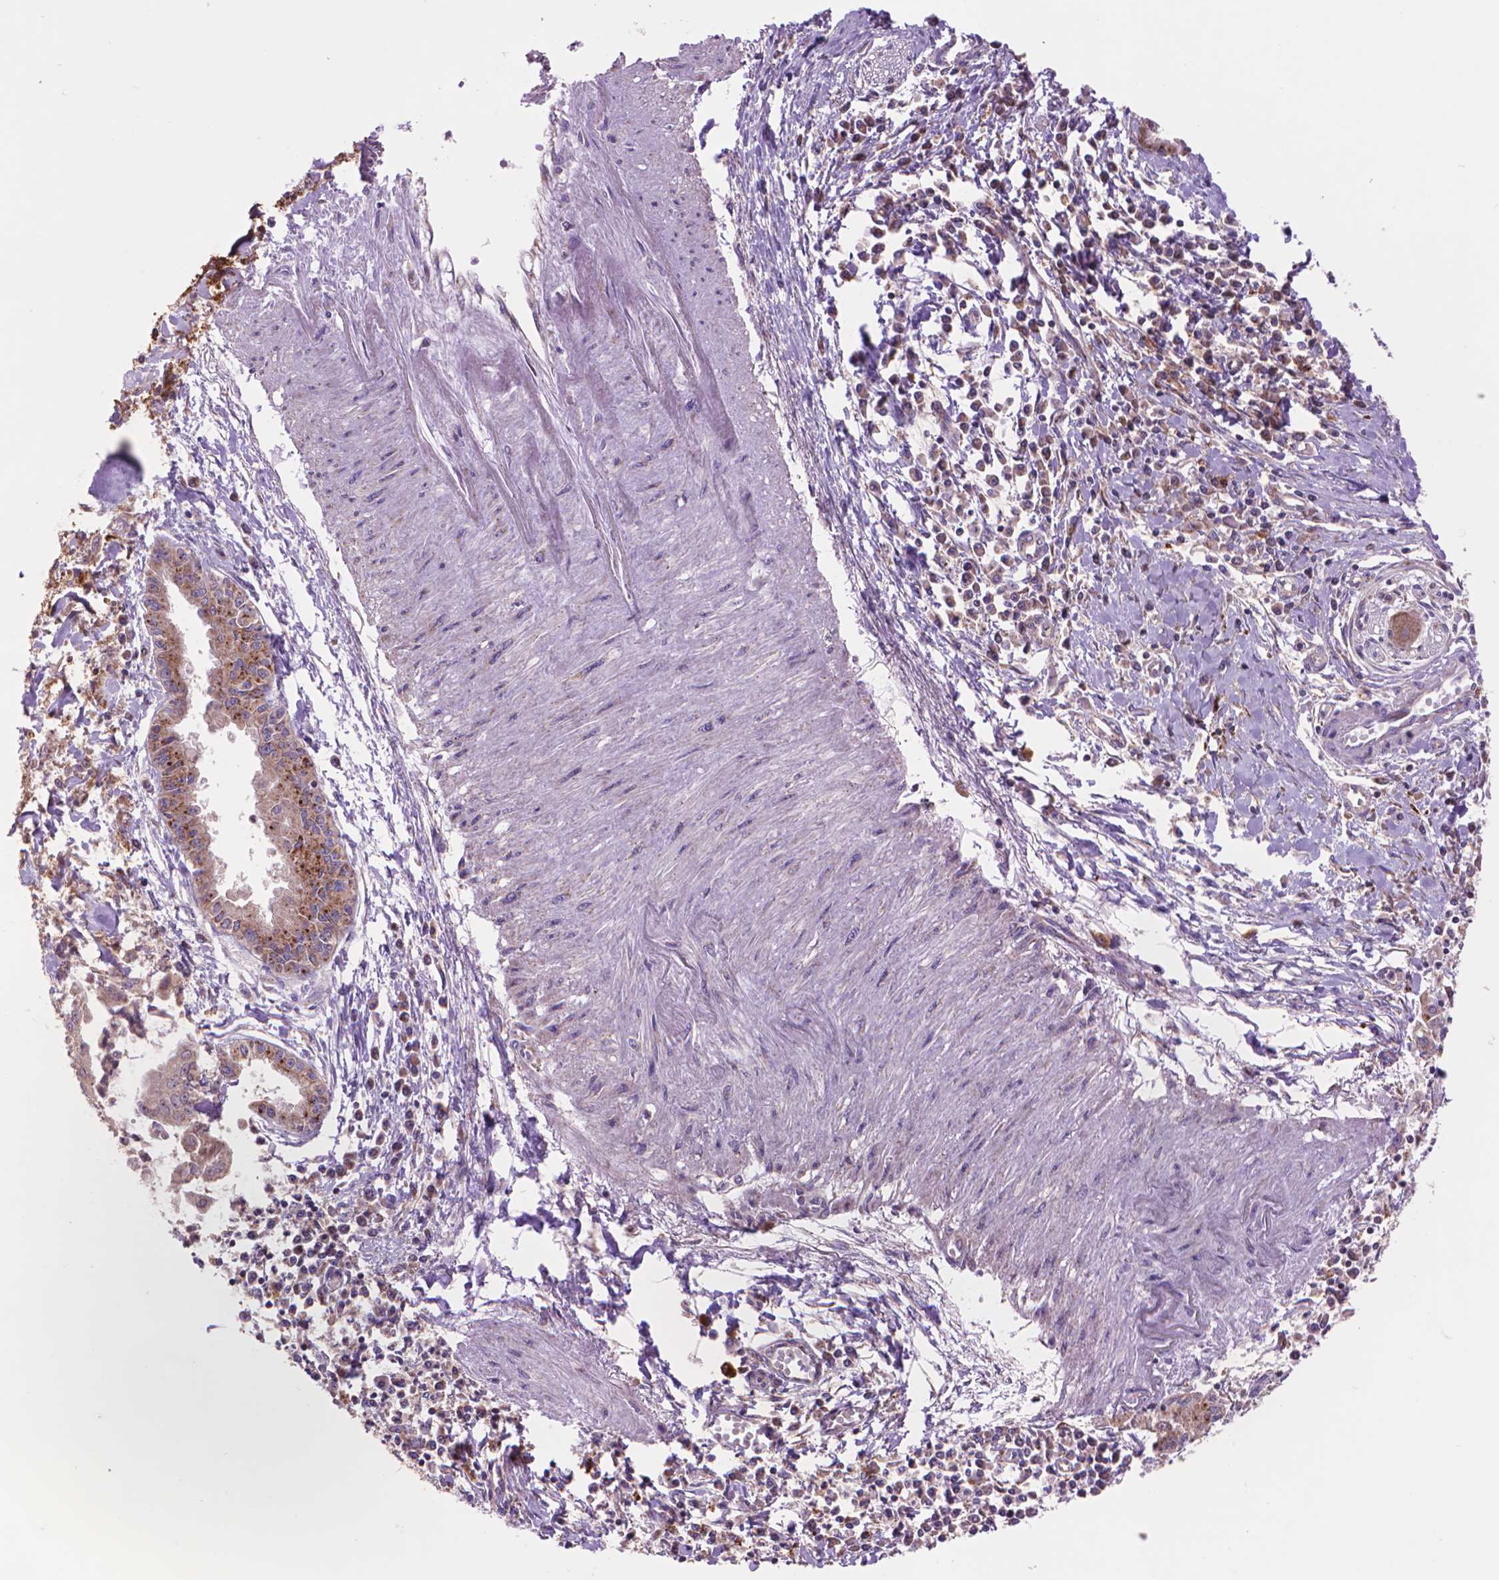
{"staining": {"intensity": "strong", "quantity": ">75%", "location": "cytoplasmic/membranous"}, "tissue": "pancreatic cancer", "cell_type": "Tumor cells", "image_type": "cancer", "snomed": [{"axis": "morphology", "description": "Adenocarcinoma, NOS"}, {"axis": "topography", "description": "Pancreas"}], "caption": "Strong cytoplasmic/membranous positivity for a protein is seen in about >75% of tumor cells of pancreatic adenocarcinoma using immunohistochemistry.", "gene": "GLB1", "patient": {"sex": "male", "age": 72}}